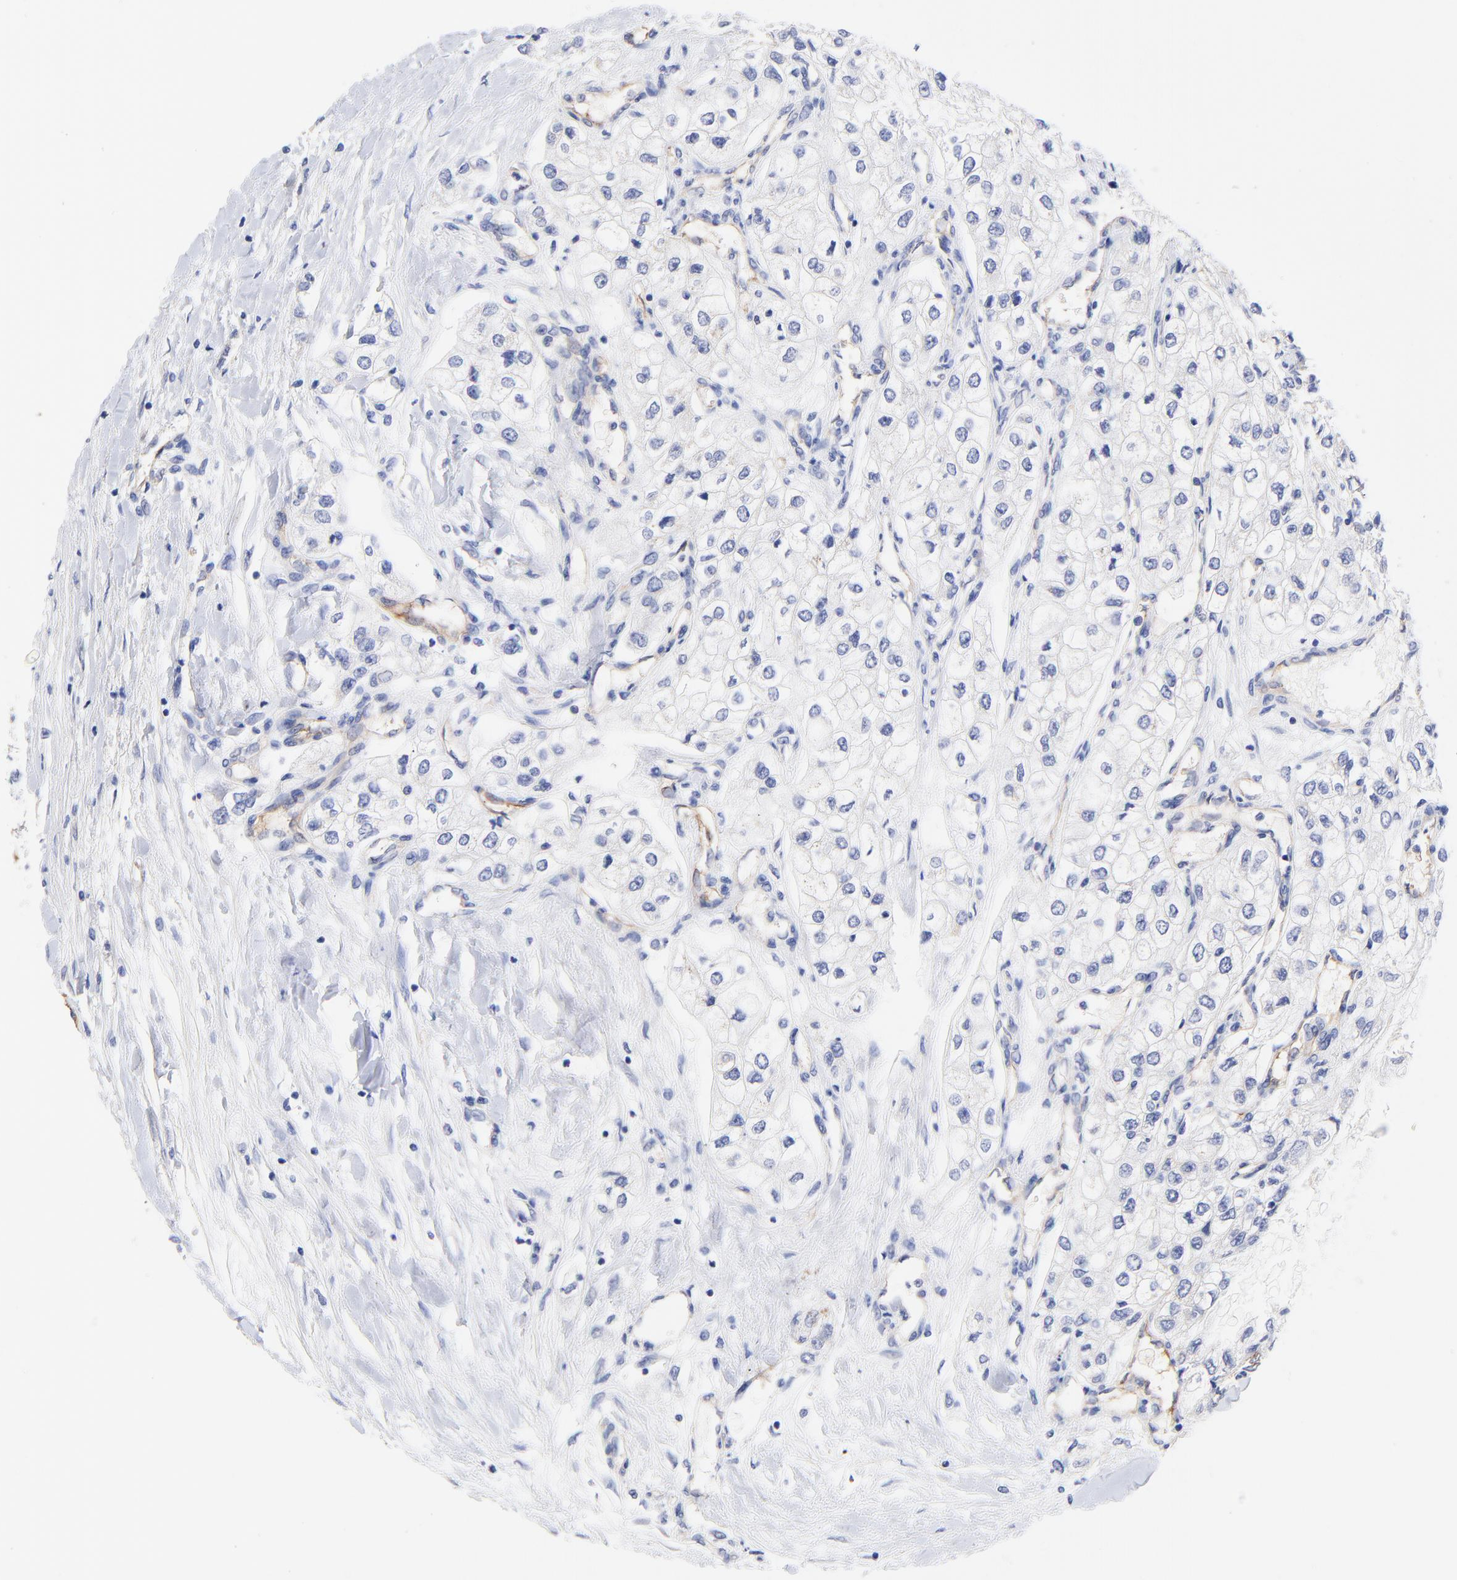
{"staining": {"intensity": "negative", "quantity": "none", "location": "none"}, "tissue": "renal cancer", "cell_type": "Tumor cells", "image_type": "cancer", "snomed": [{"axis": "morphology", "description": "Adenocarcinoma, NOS"}, {"axis": "topography", "description": "Kidney"}], "caption": "Immunohistochemical staining of human adenocarcinoma (renal) reveals no significant positivity in tumor cells.", "gene": "SLC44A2", "patient": {"sex": "male", "age": 57}}